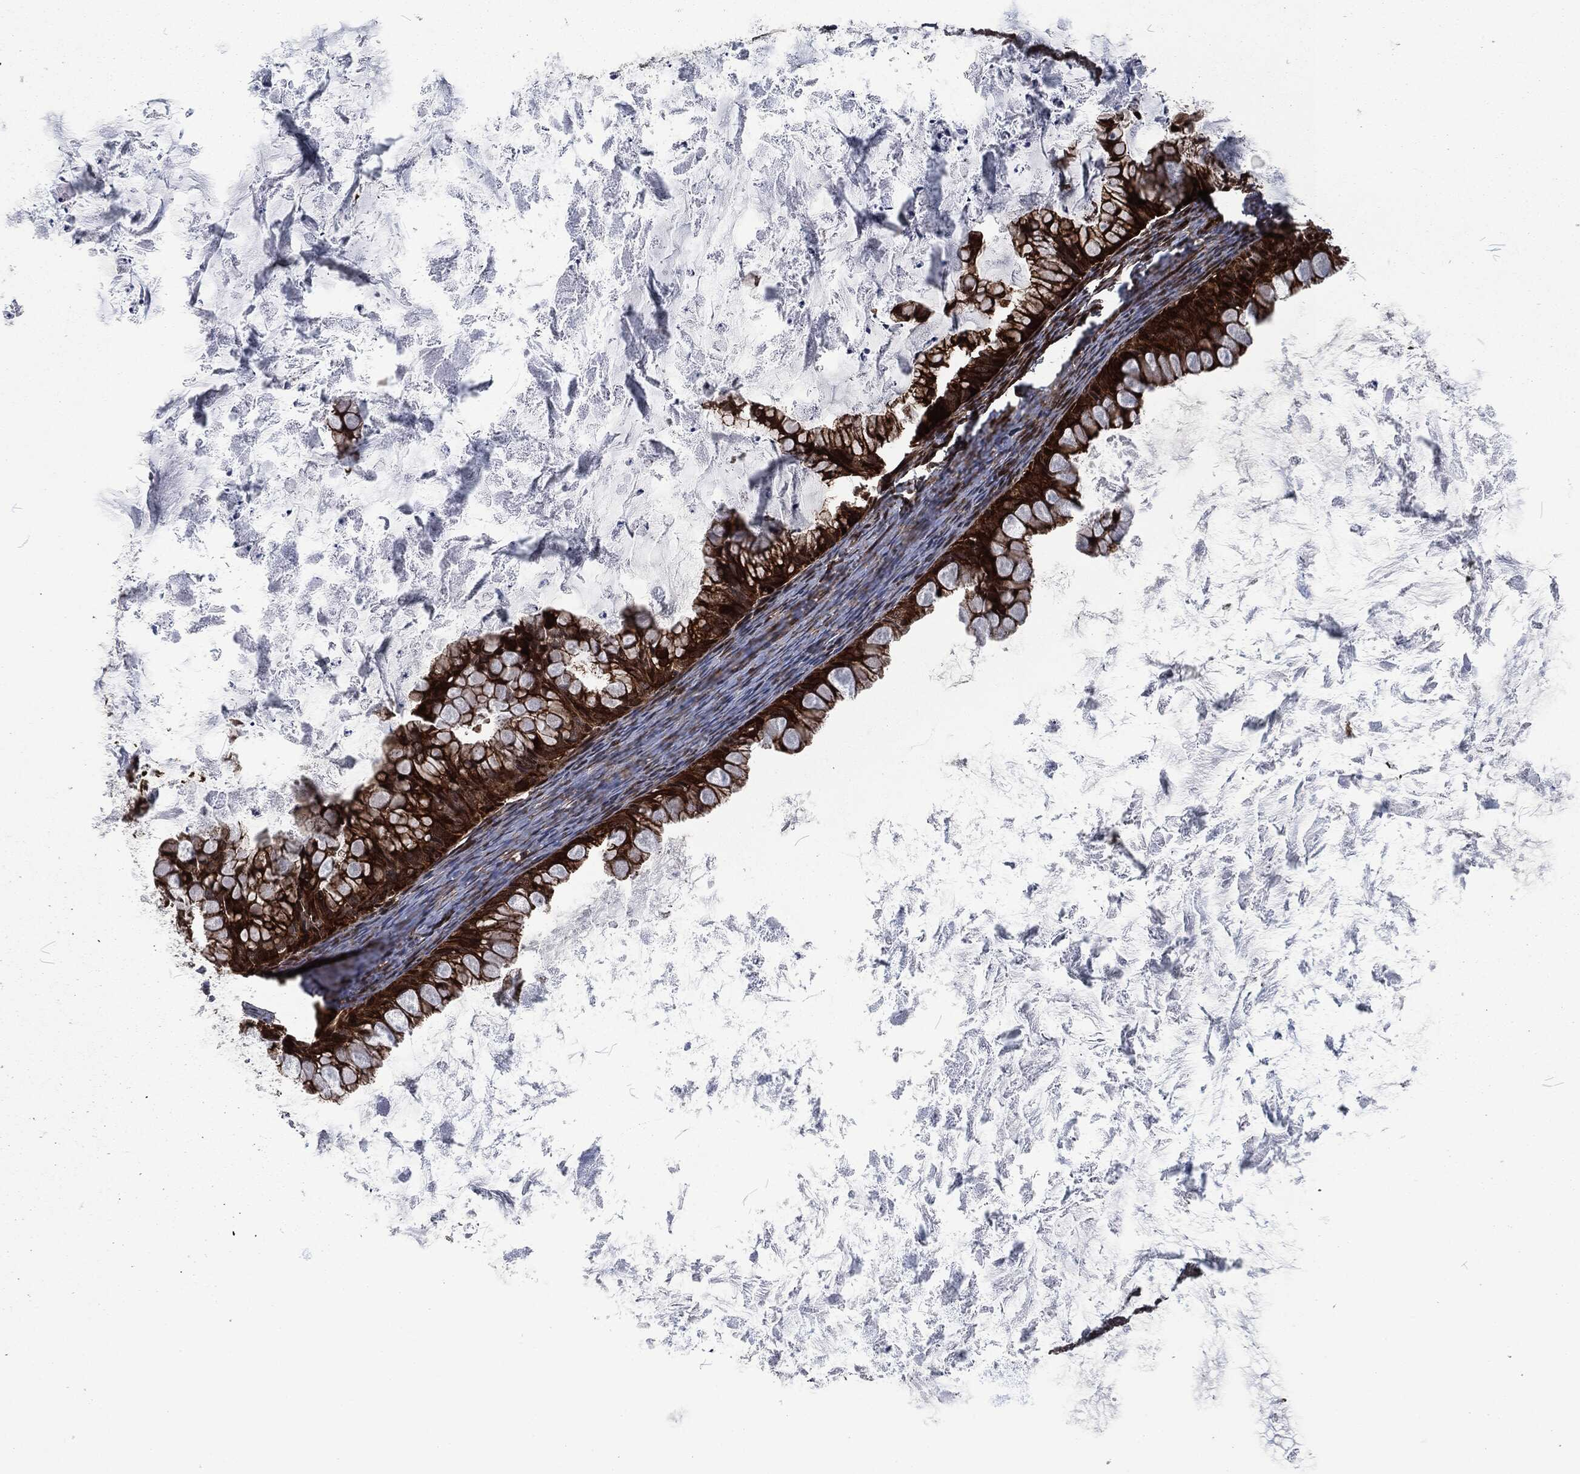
{"staining": {"intensity": "strong", "quantity": ">75%", "location": "cytoplasmic/membranous"}, "tissue": "ovarian cancer", "cell_type": "Tumor cells", "image_type": "cancer", "snomed": [{"axis": "morphology", "description": "Cystadenocarcinoma, mucinous, NOS"}, {"axis": "topography", "description": "Ovary"}], "caption": "Immunohistochemistry photomicrograph of ovarian mucinous cystadenocarcinoma stained for a protein (brown), which exhibits high levels of strong cytoplasmic/membranous staining in approximately >75% of tumor cells.", "gene": "CMPK2", "patient": {"sex": "female", "age": 35}}